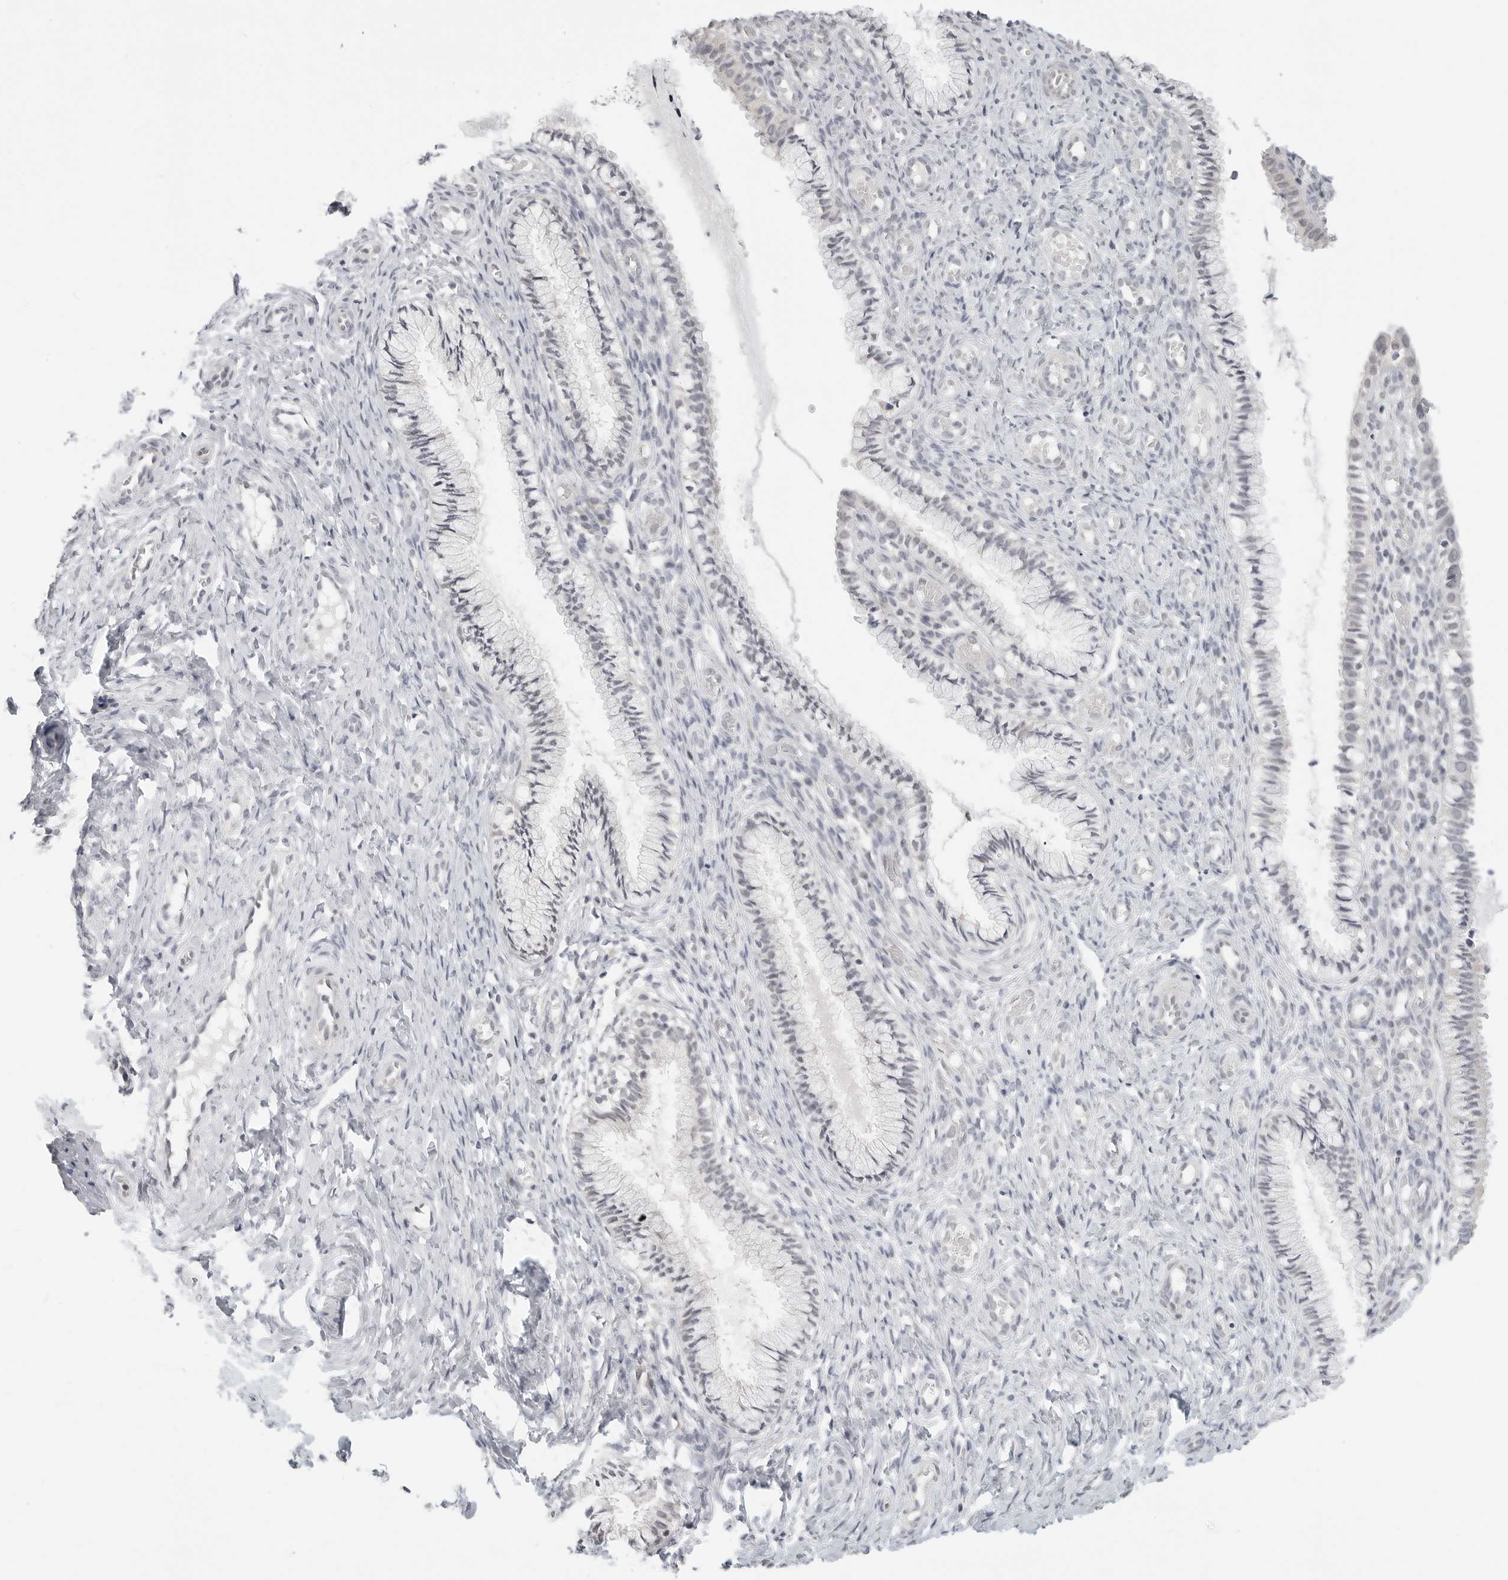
{"staining": {"intensity": "negative", "quantity": "none", "location": "none"}, "tissue": "cervix", "cell_type": "Glandular cells", "image_type": "normal", "snomed": [{"axis": "morphology", "description": "Normal tissue, NOS"}, {"axis": "topography", "description": "Cervix"}], "caption": "This micrograph is of unremarkable cervix stained with IHC to label a protein in brown with the nuclei are counter-stained blue. There is no expression in glandular cells.", "gene": "KLK11", "patient": {"sex": "female", "age": 27}}